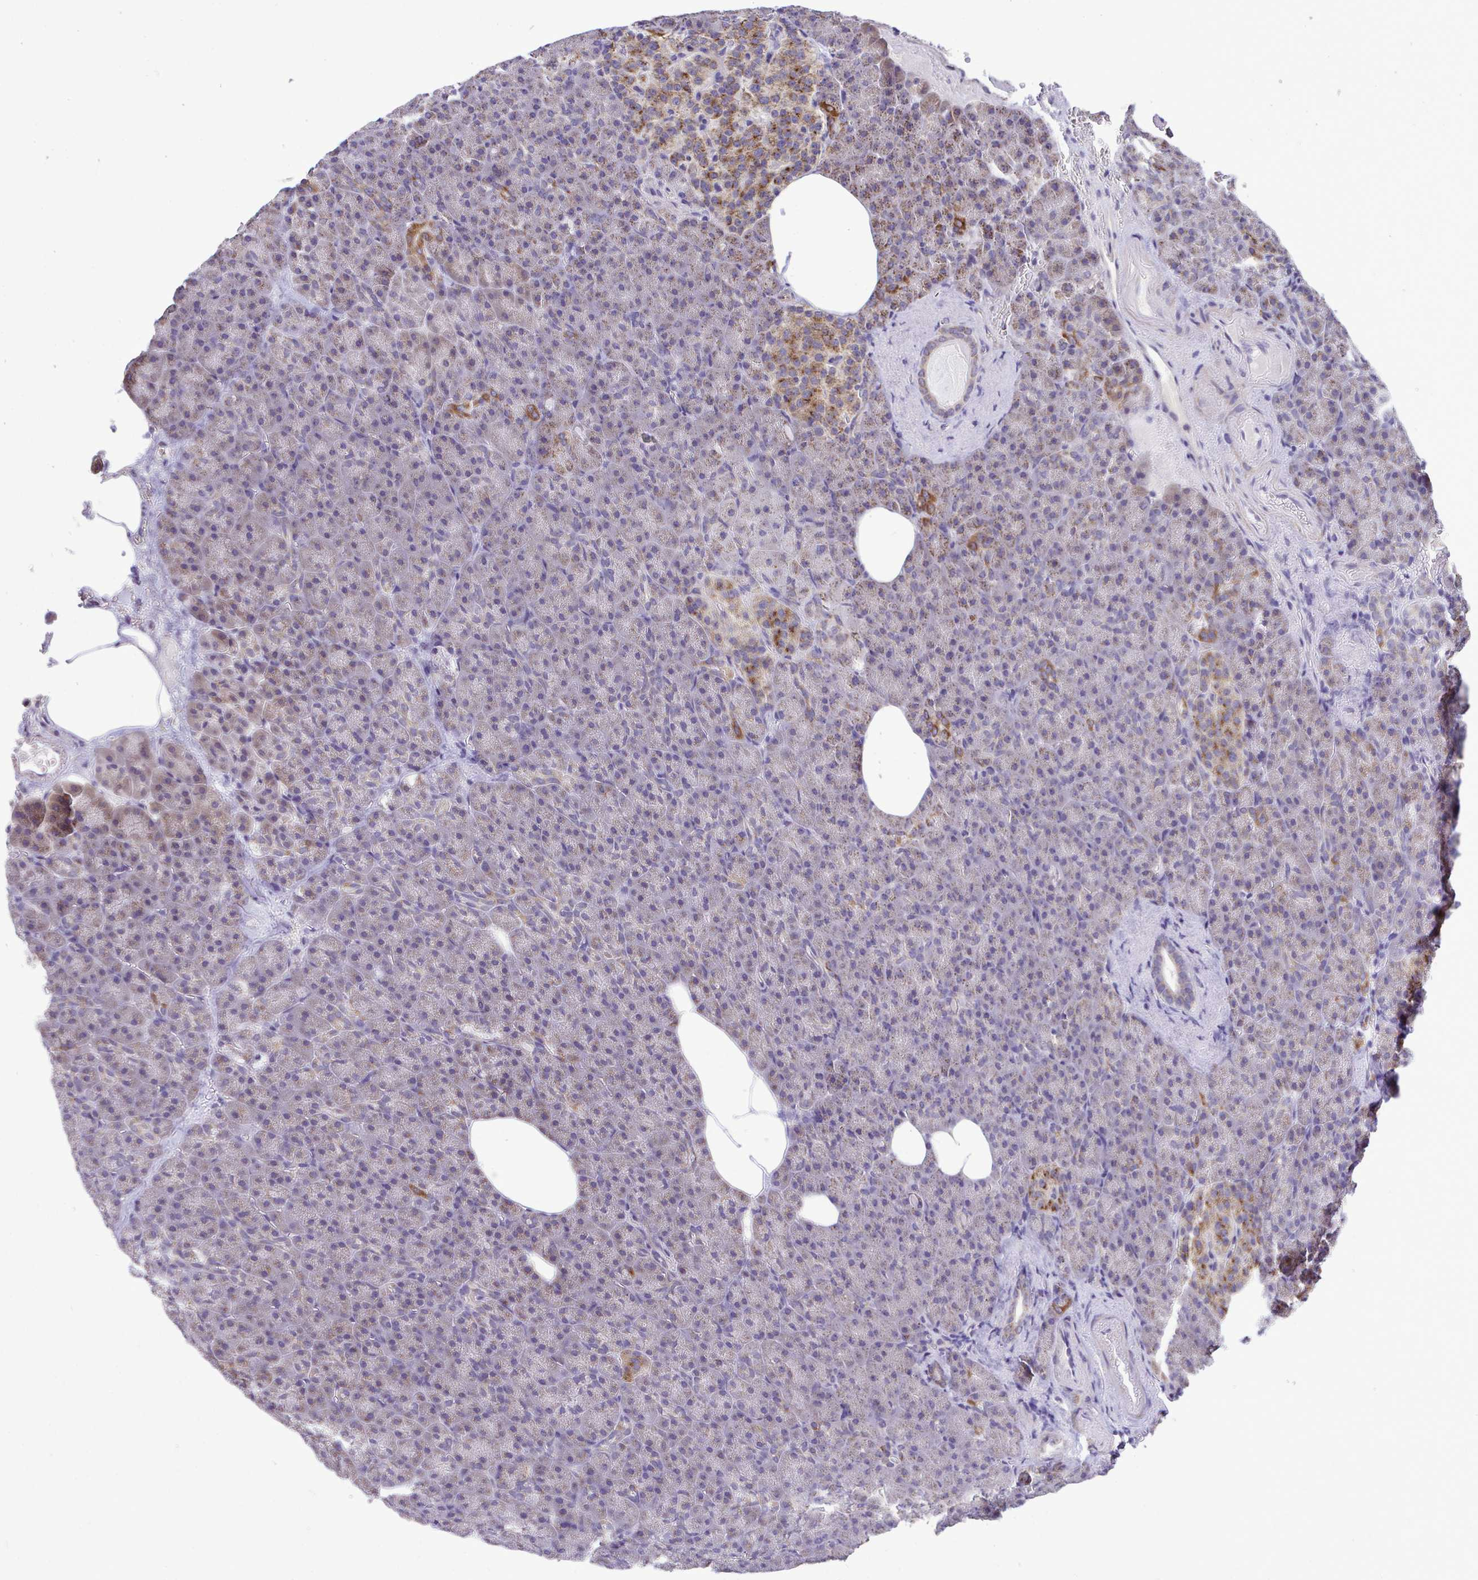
{"staining": {"intensity": "moderate", "quantity": "<25%", "location": "cytoplasmic/membranous"}, "tissue": "pancreas", "cell_type": "Exocrine glandular cells", "image_type": "normal", "snomed": [{"axis": "morphology", "description": "Normal tissue, NOS"}, {"axis": "topography", "description": "Pancreas"}], "caption": "Protein expression analysis of normal pancreas displays moderate cytoplasmic/membranous positivity in about <25% of exocrine glandular cells. The staining is performed using DAB brown chromogen to label protein expression. The nuclei are counter-stained blue using hematoxylin.", "gene": "ENSG00000269547", "patient": {"sex": "female", "age": 74}}